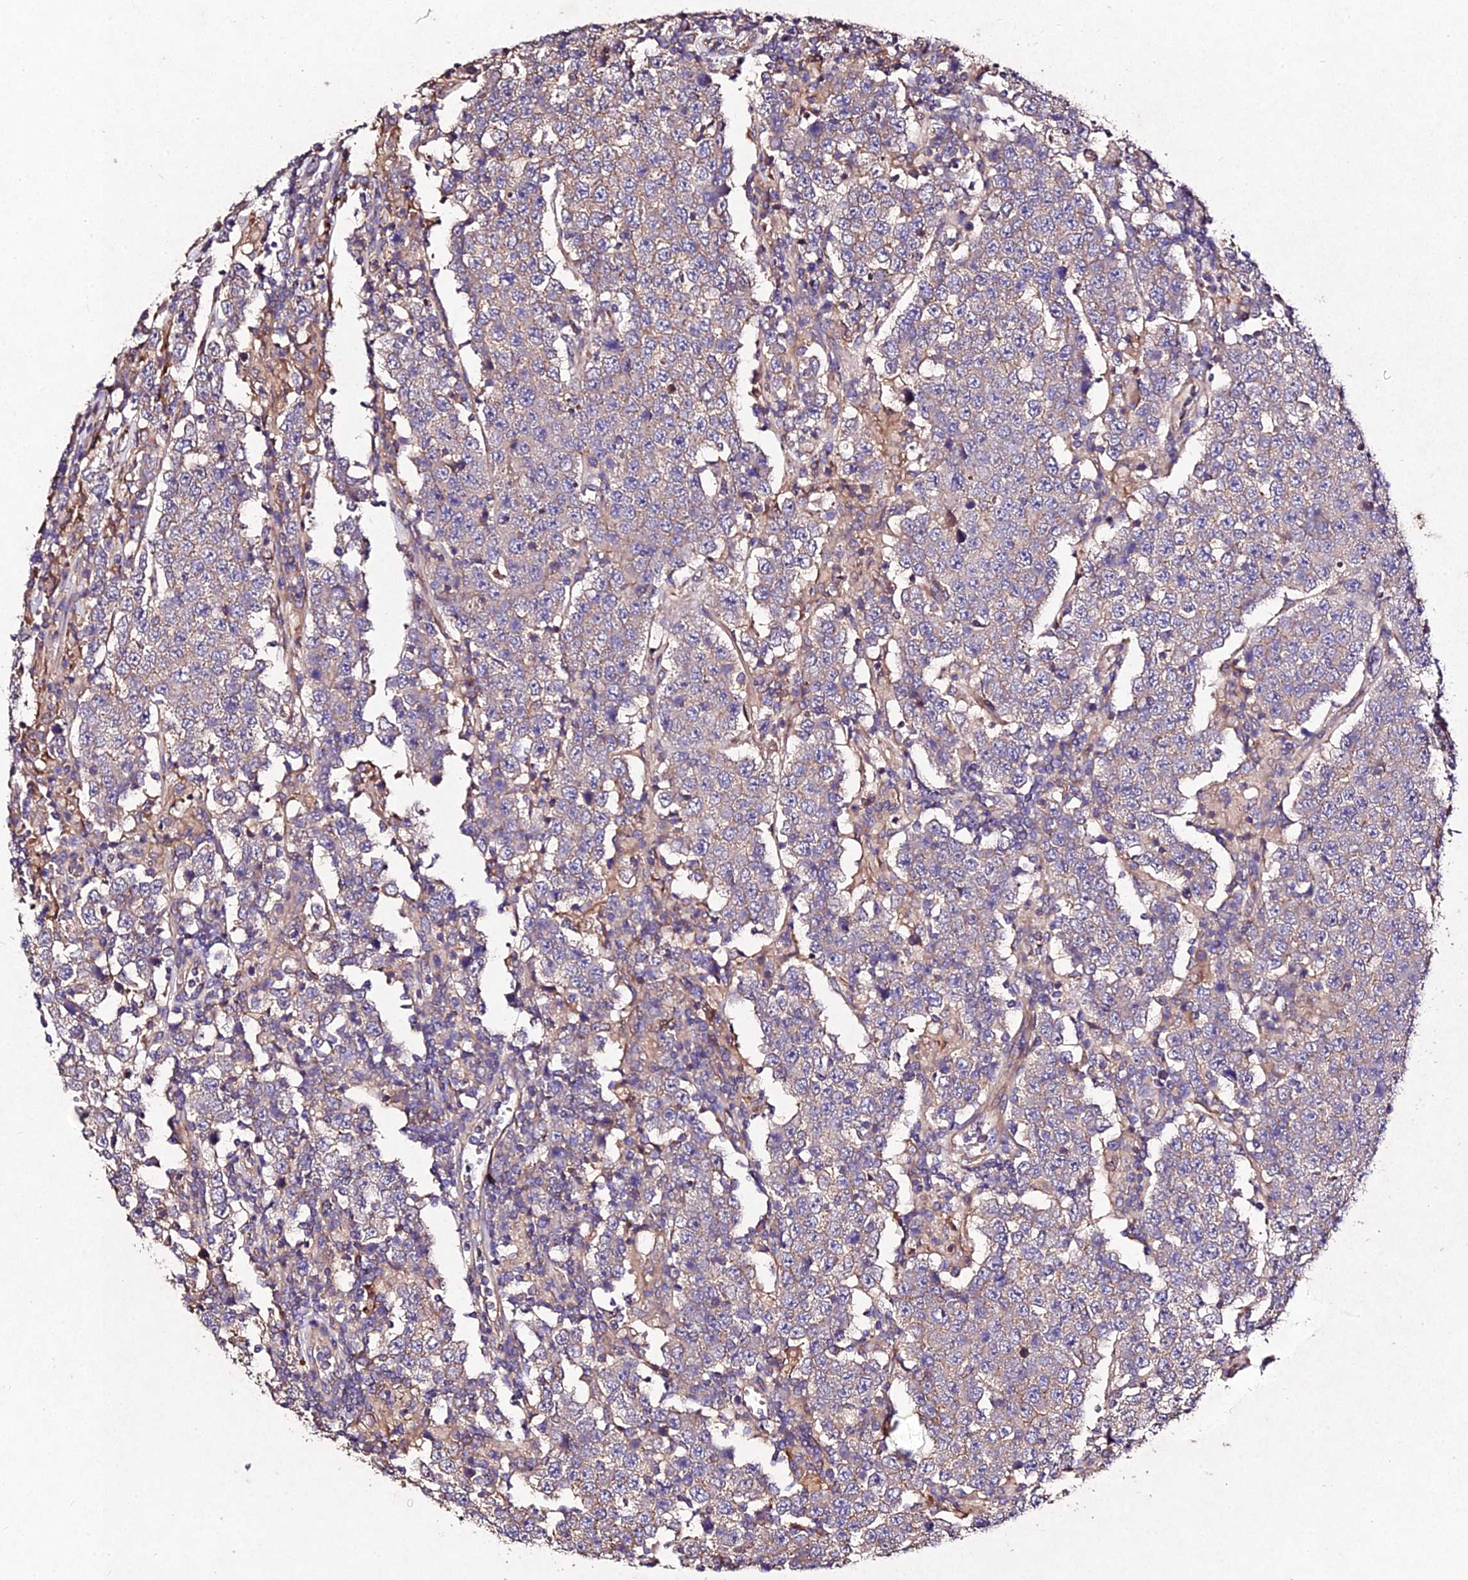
{"staining": {"intensity": "negative", "quantity": "none", "location": "none"}, "tissue": "testis cancer", "cell_type": "Tumor cells", "image_type": "cancer", "snomed": [{"axis": "morphology", "description": "Normal tissue, NOS"}, {"axis": "morphology", "description": "Urothelial carcinoma, High grade"}, {"axis": "morphology", "description": "Seminoma, NOS"}, {"axis": "morphology", "description": "Carcinoma, Embryonal, NOS"}, {"axis": "topography", "description": "Urinary bladder"}, {"axis": "topography", "description": "Testis"}], "caption": "Human testis cancer (seminoma) stained for a protein using immunohistochemistry (IHC) shows no positivity in tumor cells.", "gene": "AP3M2", "patient": {"sex": "male", "age": 41}}